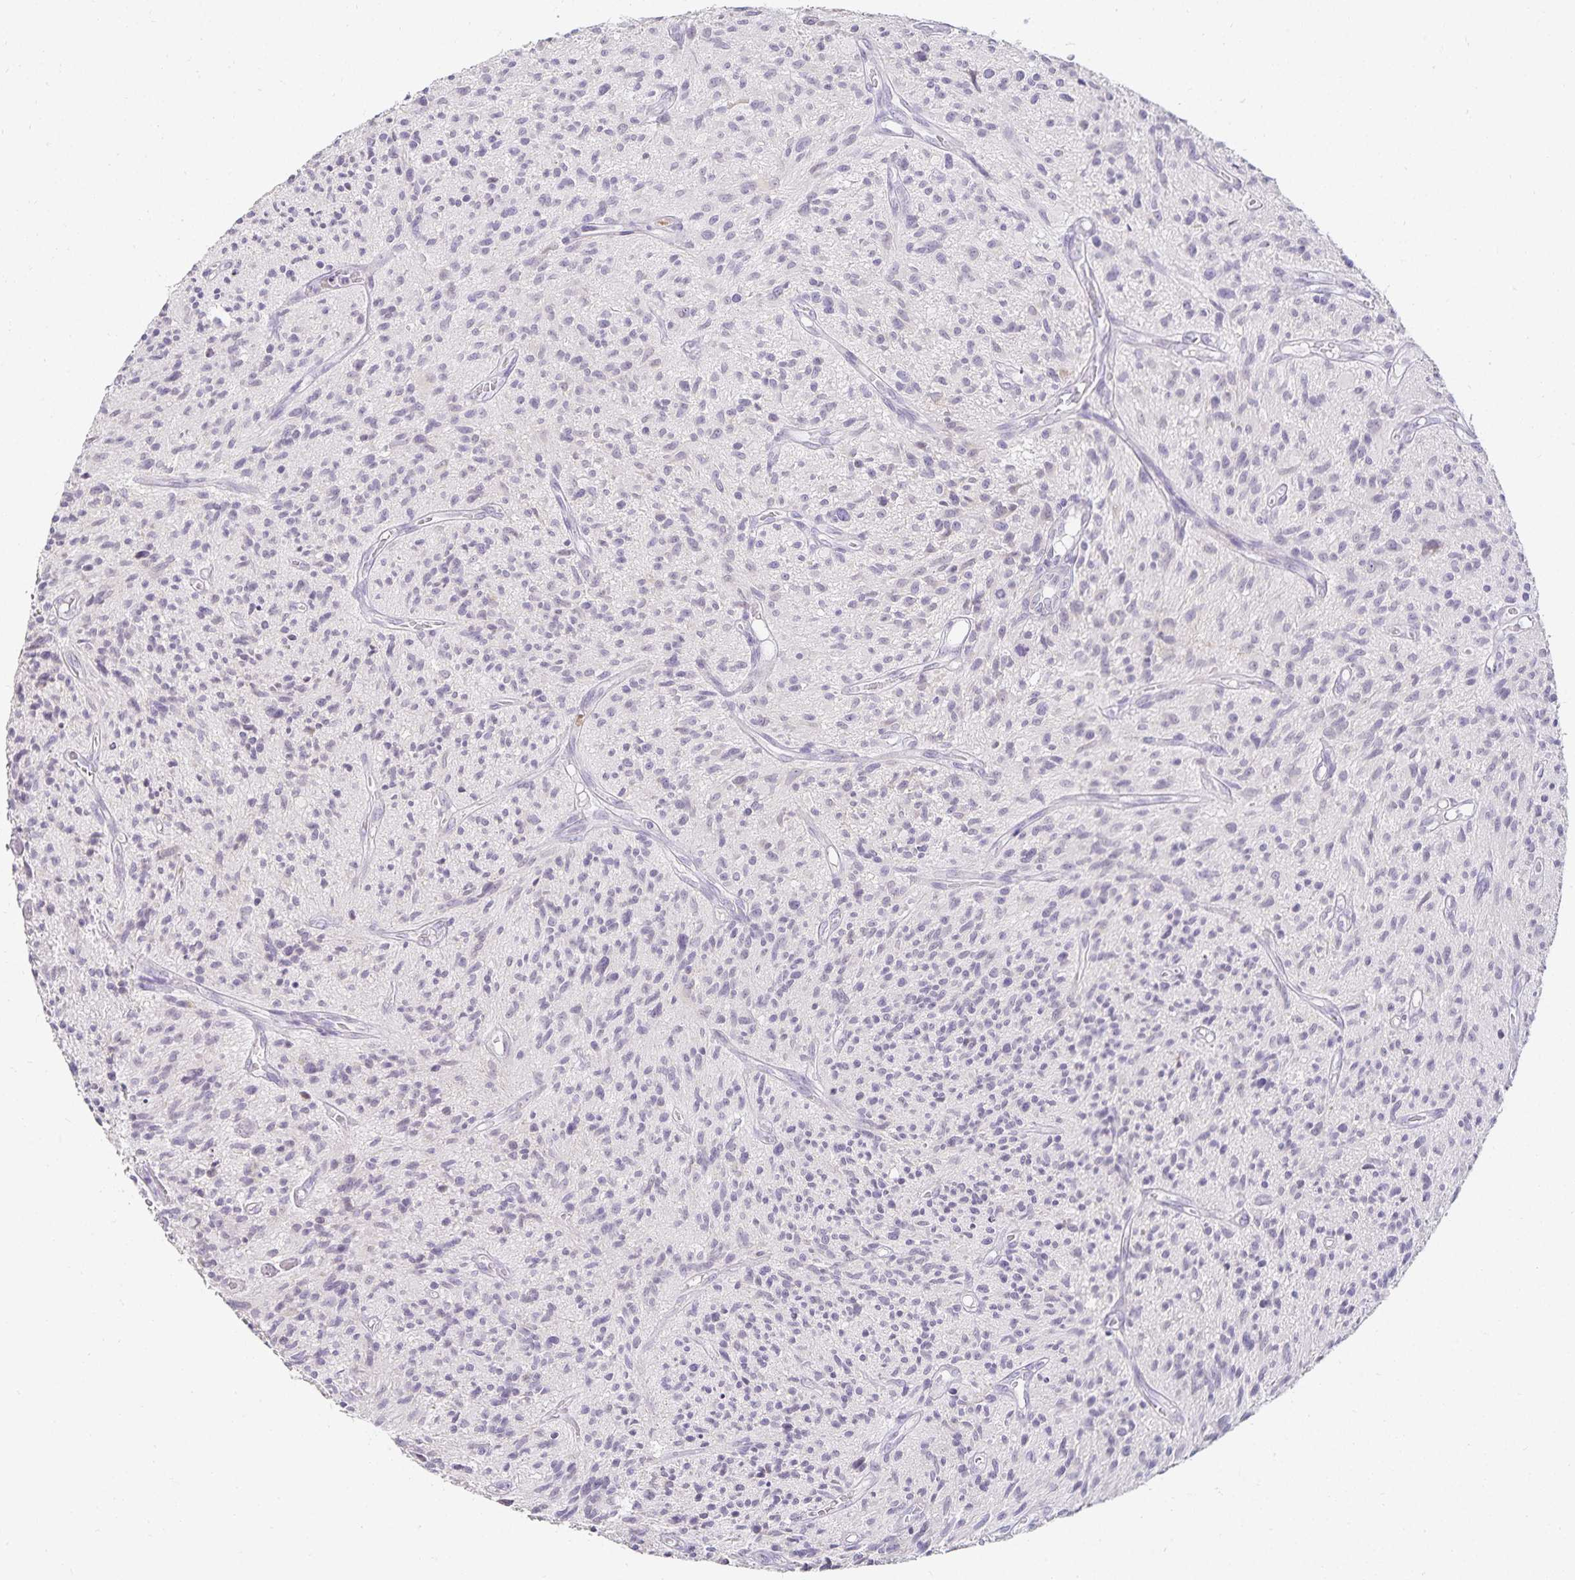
{"staining": {"intensity": "negative", "quantity": "none", "location": "none"}, "tissue": "glioma", "cell_type": "Tumor cells", "image_type": "cancer", "snomed": [{"axis": "morphology", "description": "Glioma, malignant, High grade"}, {"axis": "topography", "description": "Brain"}], "caption": "Immunohistochemistry image of neoplastic tissue: glioma stained with DAB (3,3'-diaminobenzidine) shows no significant protein positivity in tumor cells.", "gene": "GP2", "patient": {"sex": "male", "age": 75}}